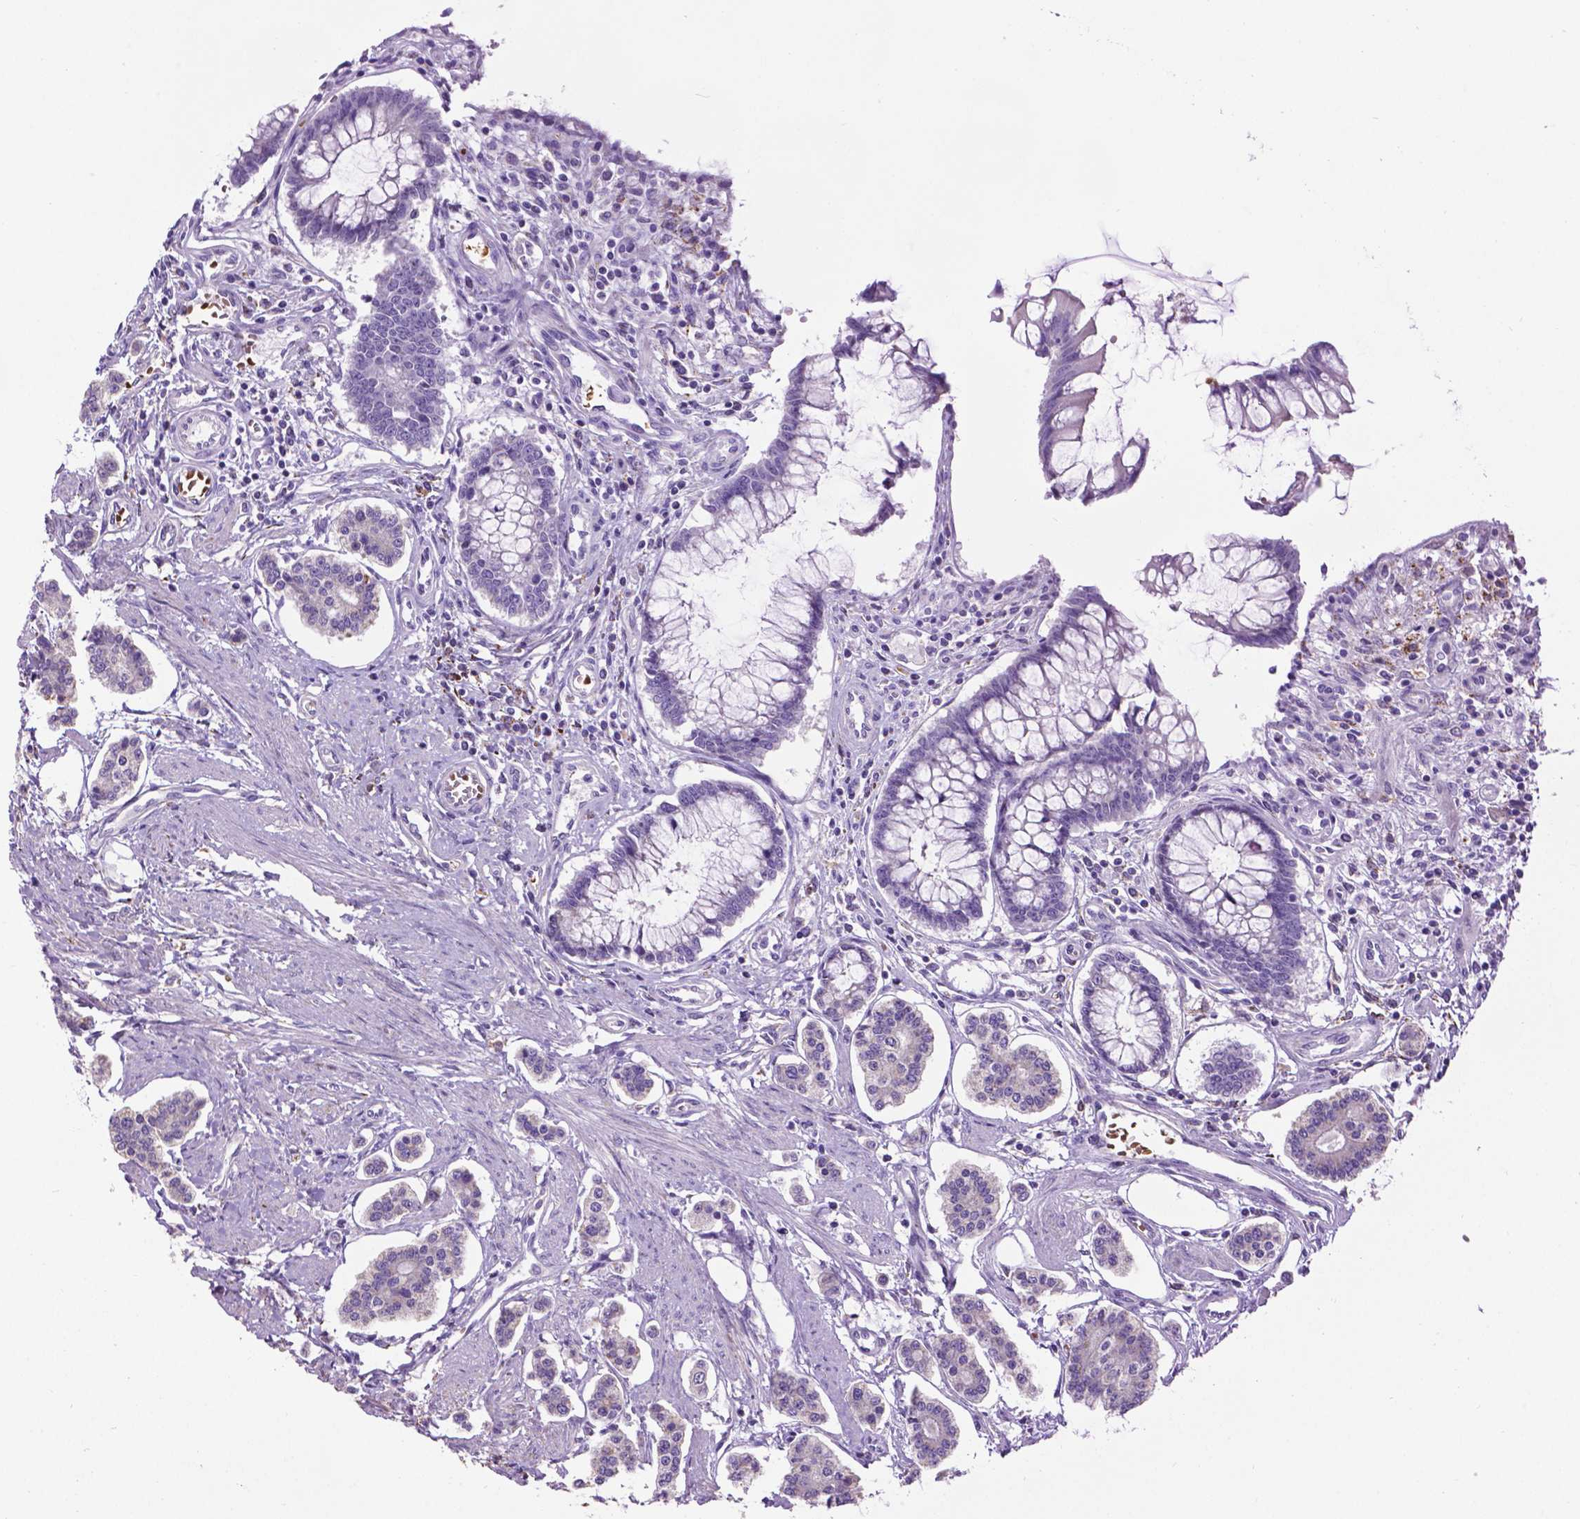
{"staining": {"intensity": "negative", "quantity": "none", "location": "none"}, "tissue": "carcinoid", "cell_type": "Tumor cells", "image_type": "cancer", "snomed": [{"axis": "morphology", "description": "Carcinoid, malignant, NOS"}, {"axis": "topography", "description": "Small intestine"}], "caption": "The histopathology image shows no significant positivity in tumor cells of carcinoid.", "gene": "TMEM132E", "patient": {"sex": "female", "age": 65}}